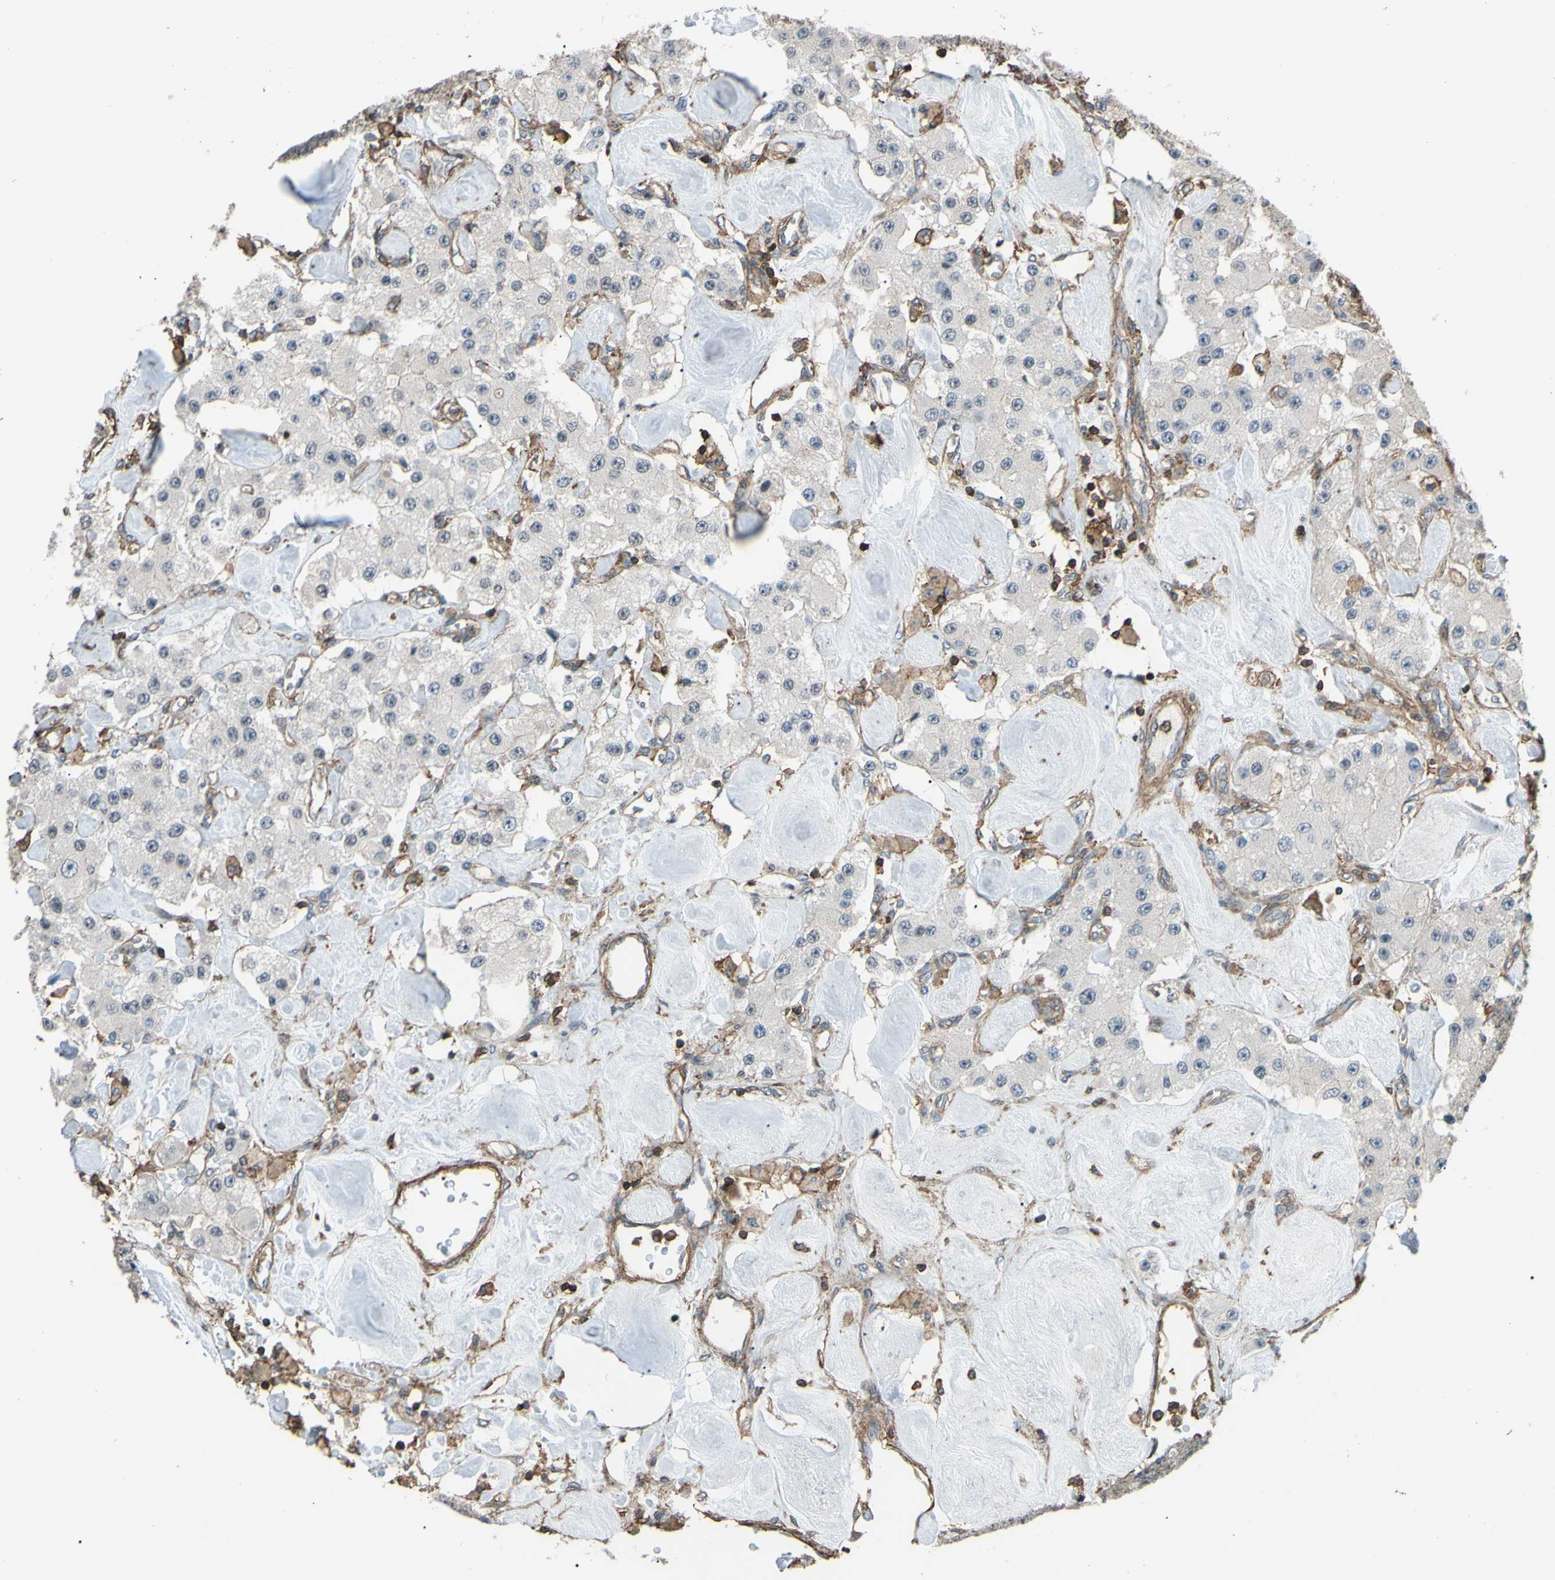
{"staining": {"intensity": "negative", "quantity": "none", "location": "none"}, "tissue": "carcinoid", "cell_type": "Tumor cells", "image_type": "cancer", "snomed": [{"axis": "morphology", "description": "Carcinoid, malignant, NOS"}, {"axis": "topography", "description": "Pancreas"}], "caption": "Photomicrograph shows no protein staining in tumor cells of carcinoid tissue.", "gene": "ADD3", "patient": {"sex": "male", "age": 41}}